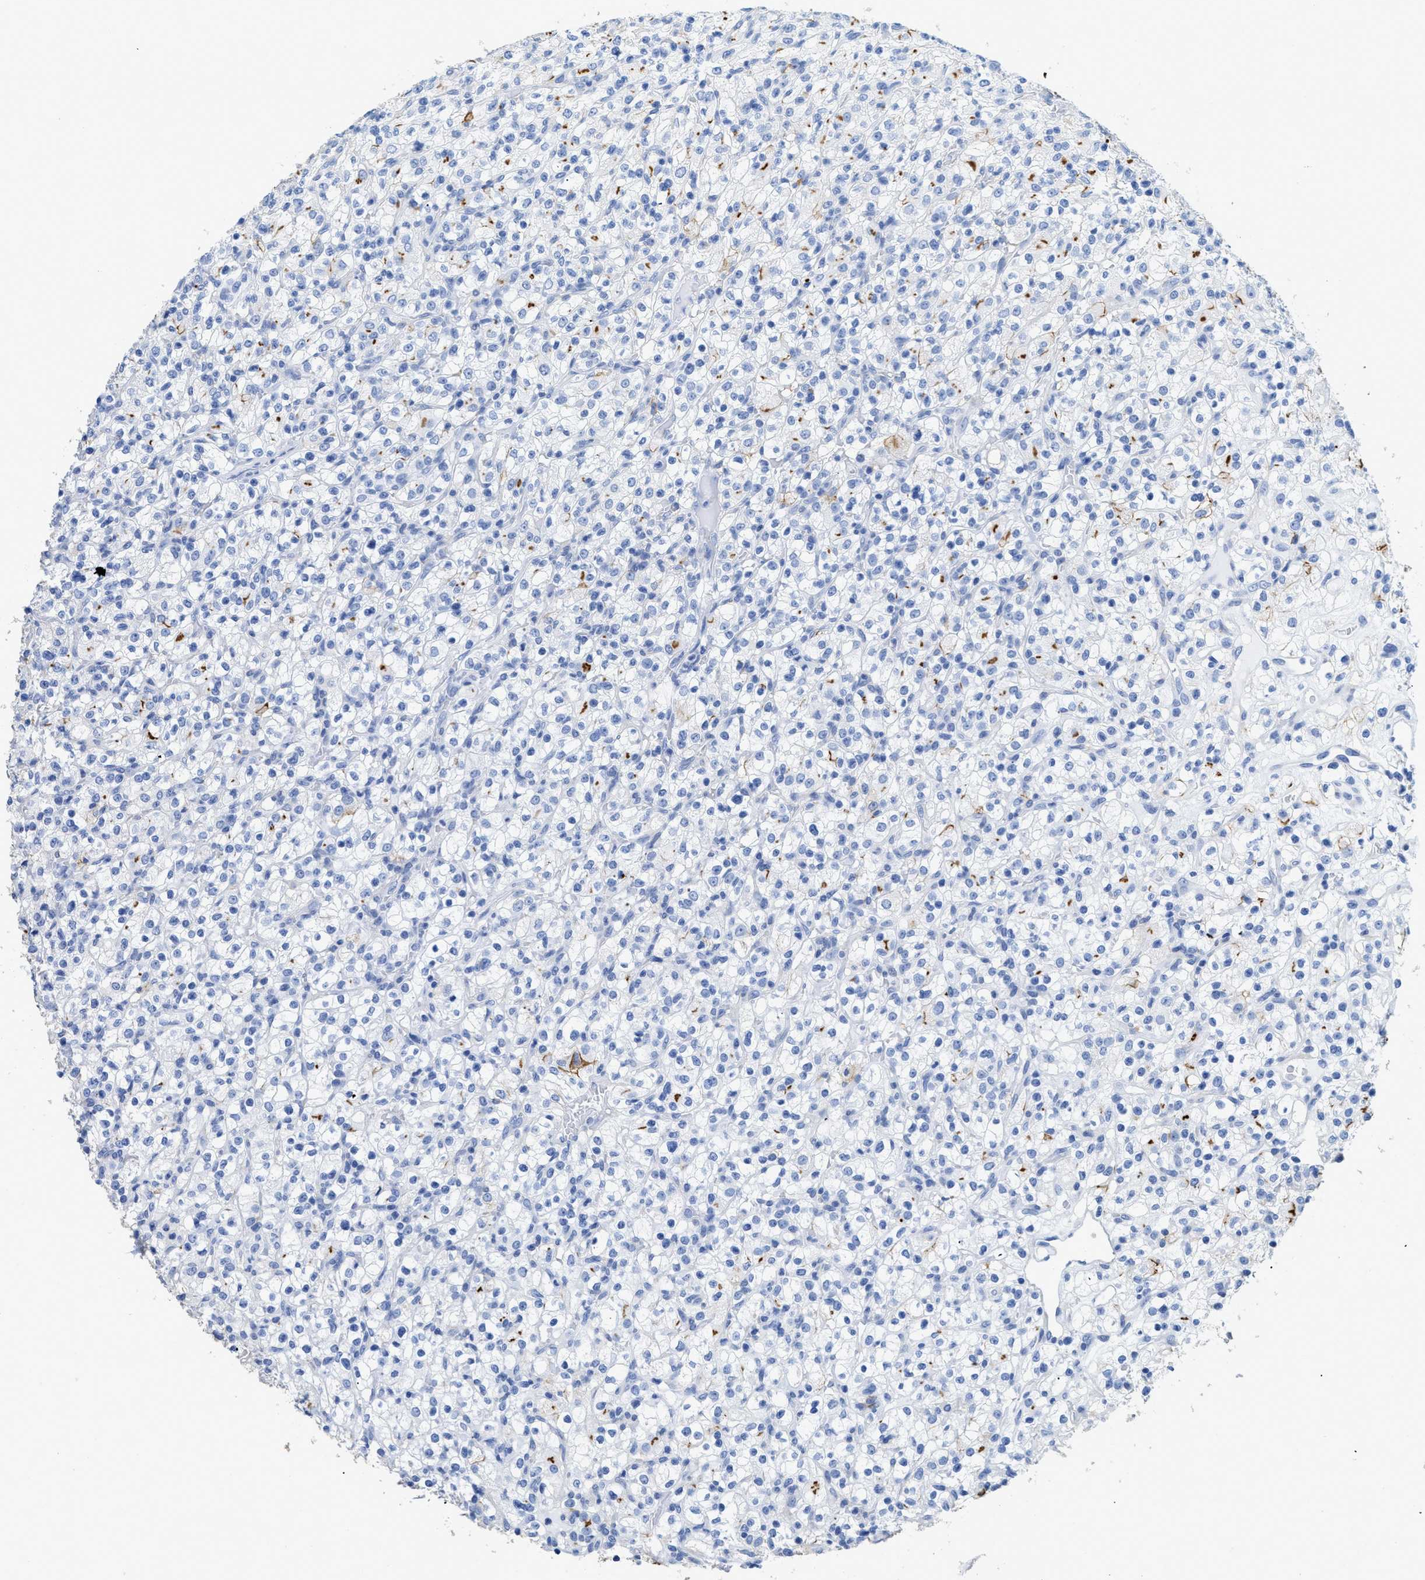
{"staining": {"intensity": "negative", "quantity": "none", "location": "none"}, "tissue": "renal cancer", "cell_type": "Tumor cells", "image_type": "cancer", "snomed": [{"axis": "morphology", "description": "Normal tissue, NOS"}, {"axis": "morphology", "description": "Adenocarcinoma, NOS"}, {"axis": "topography", "description": "Kidney"}], "caption": "Tumor cells are negative for brown protein staining in renal cancer.", "gene": "DLC1", "patient": {"sex": "female", "age": 72}}